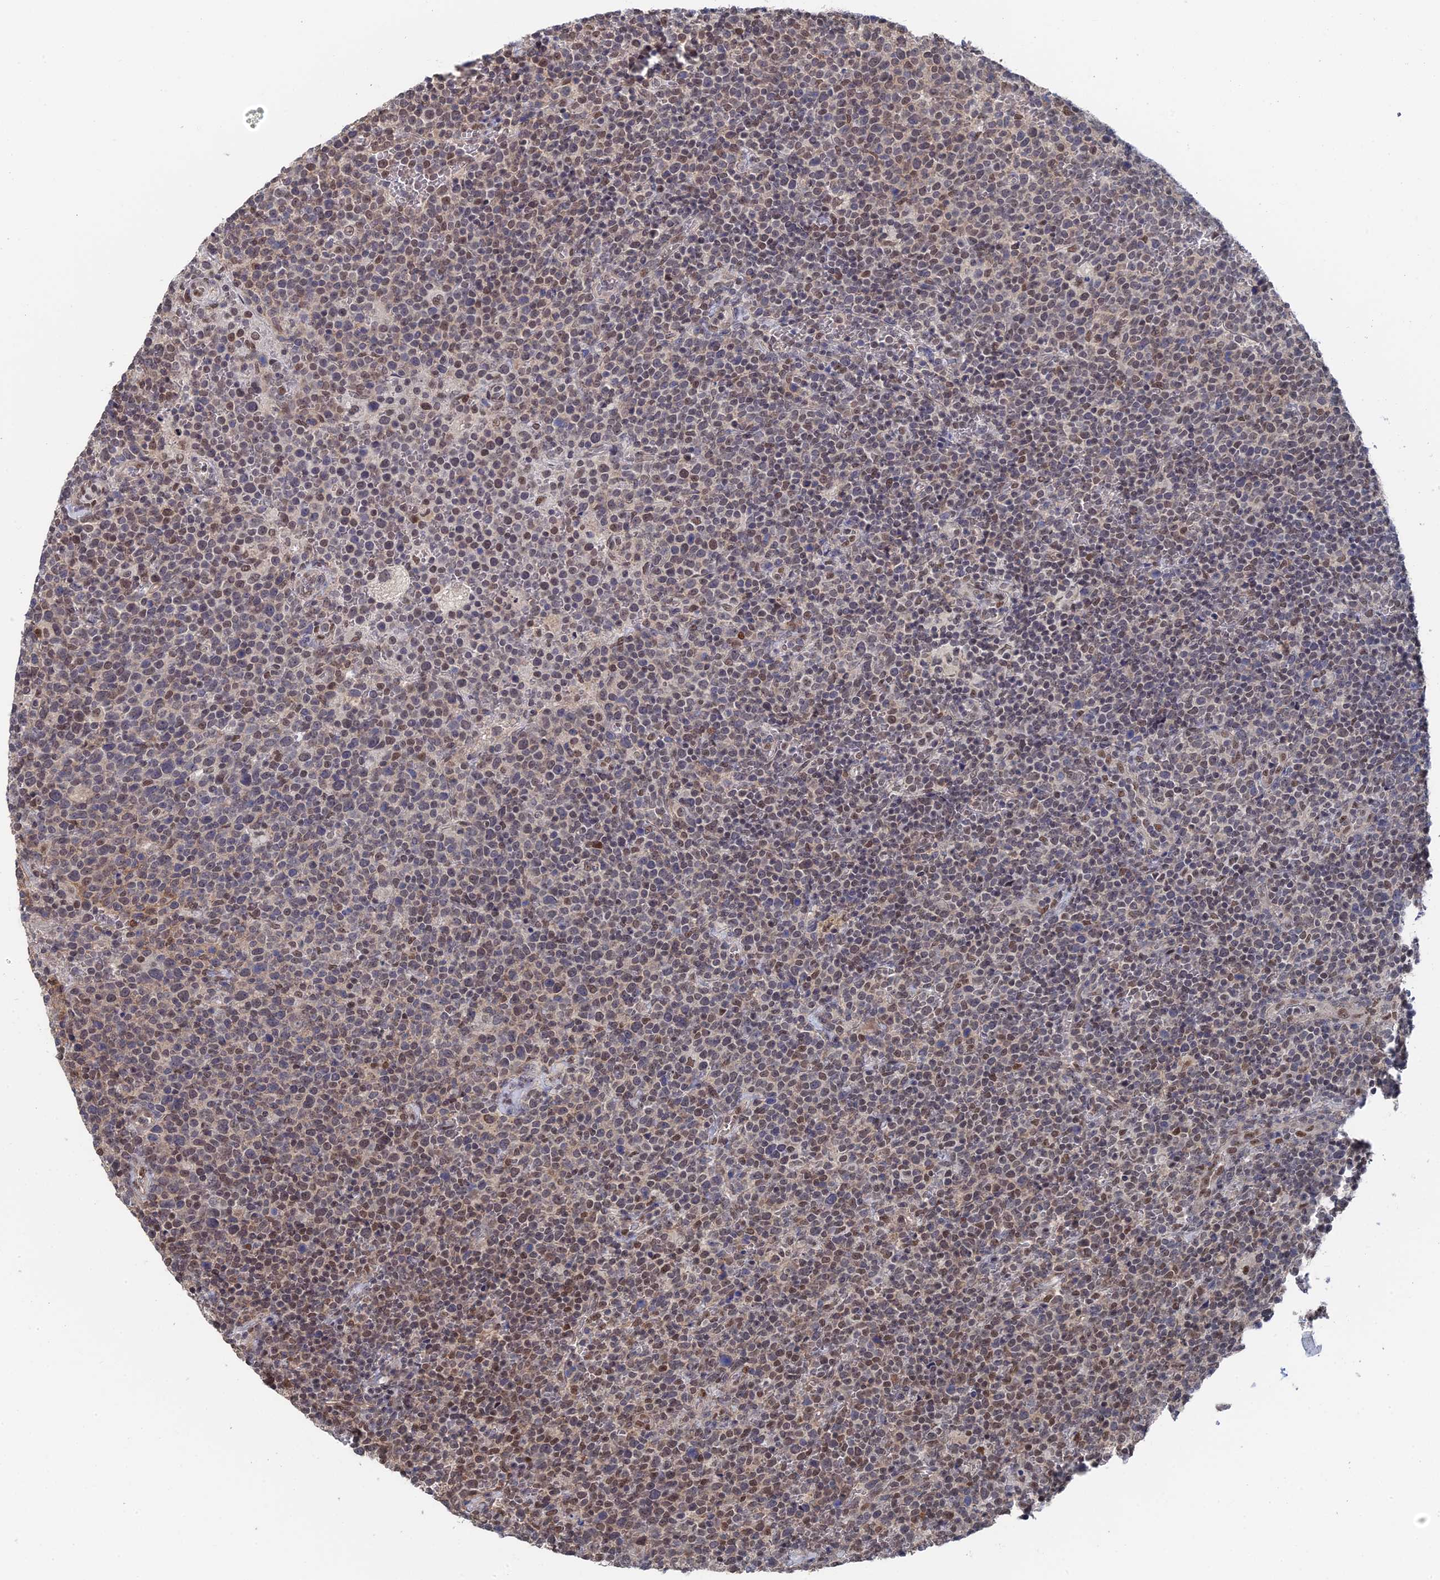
{"staining": {"intensity": "weak", "quantity": "25%-75%", "location": "nuclear"}, "tissue": "lymphoma", "cell_type": "Tumor cells", "image_type": "cancer", "snomed": [{"axis": "morphology", "description": "Malignant lymphoma, non-Hodgkin's type, High grade"}, {"axis": "topography", "description": "Lymph node"}], "caption": "Immunohistochemical staining of lymphoma demonstrates low levels of weak nuclear protein staining in about 25%-75% of tumor cells.", "gene": "TSSC4", "patient": {"sex": "male", "age": 61}}